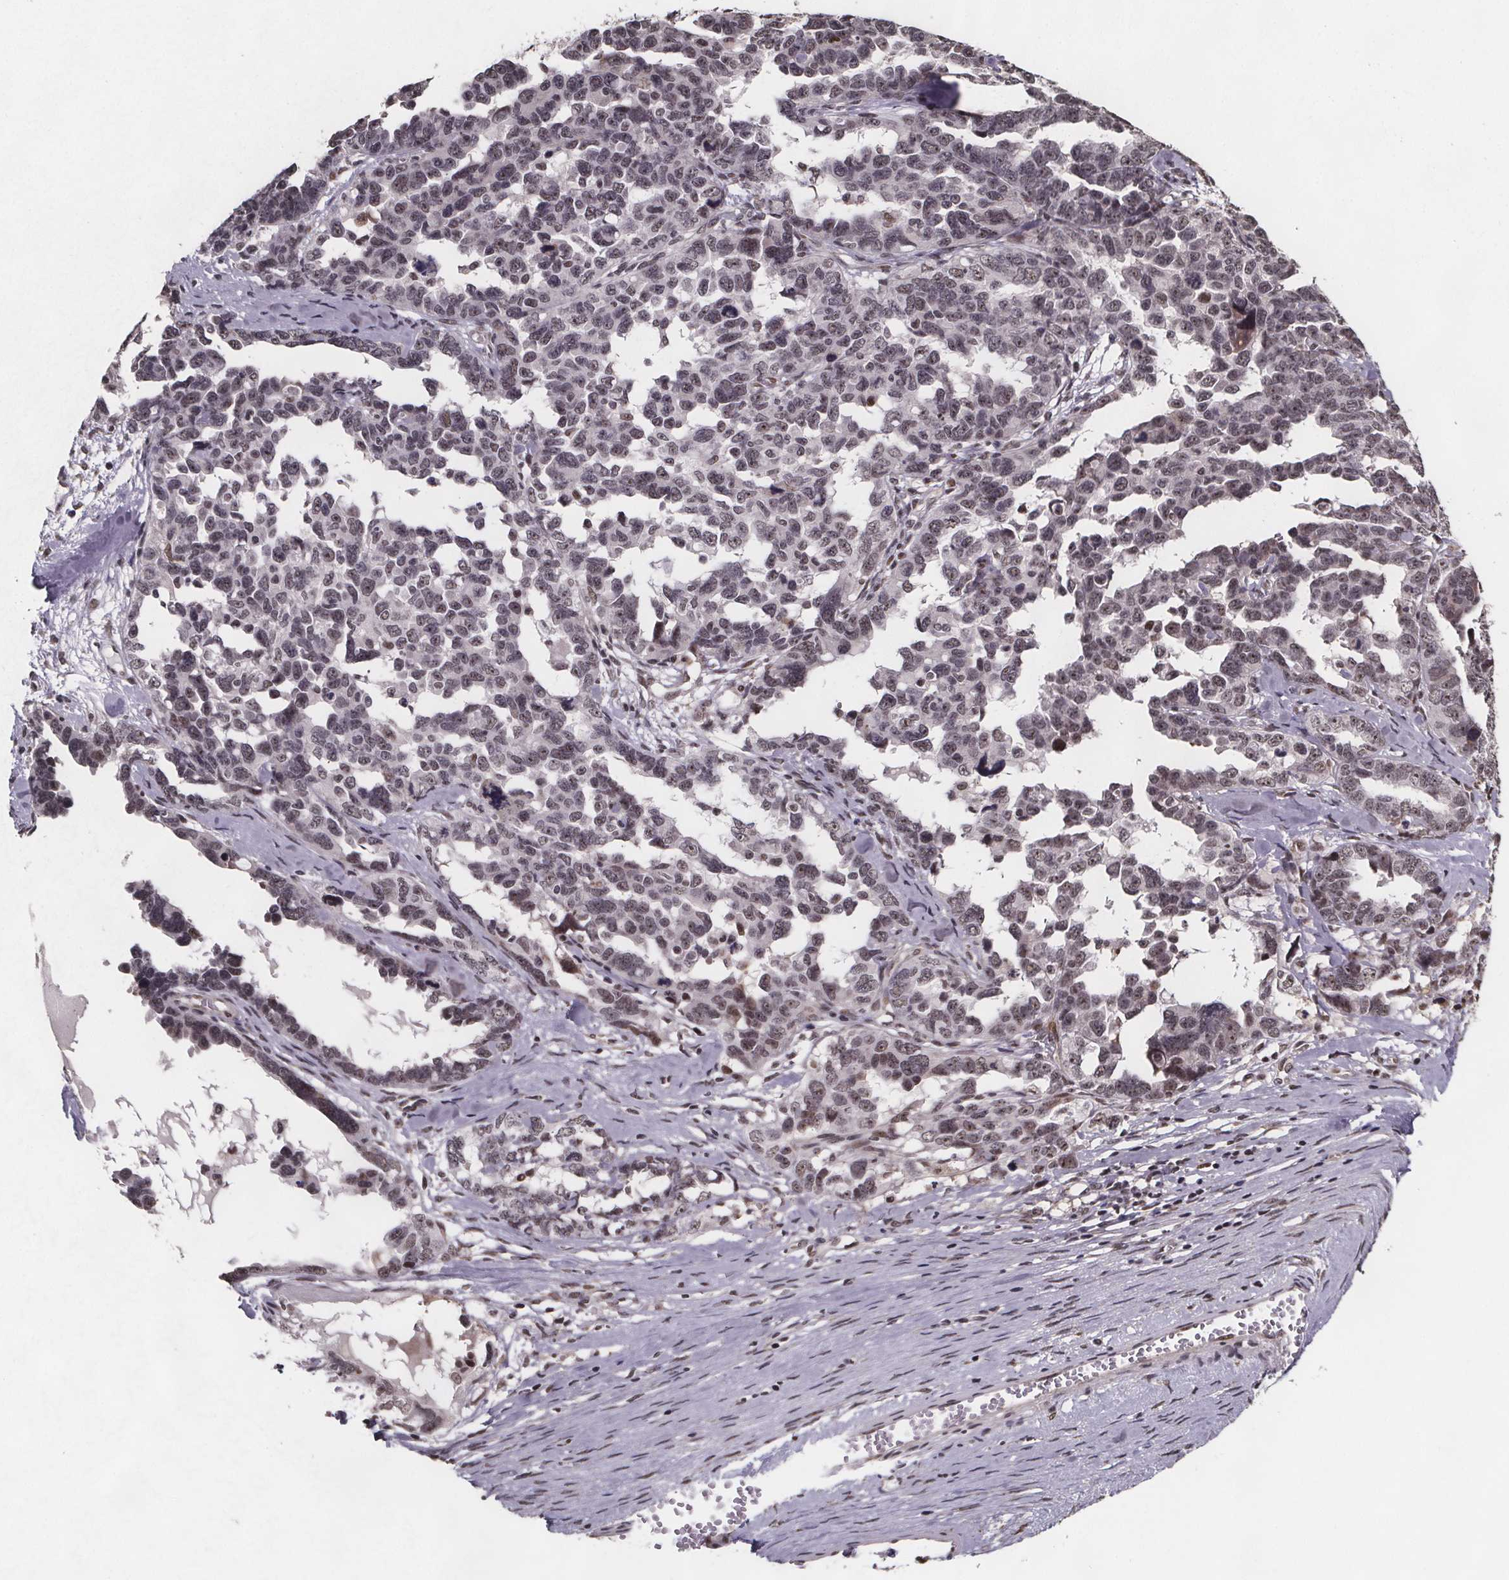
{"staining": {"intensity": "weak", "quantity": ">75%", "location": "nuclear"}, "tissue": "ovarian cancer", "cell_type": "Tumor cells", "image_type": "cancer", "snomed": [{"axis": "morphology", "description": "Cystadenocarcinoma, serous, NOS"}, {"axis": "topography", "description": "Ovary"}], "caption": "DAB immunohistochemical staining of human ovarian serous cystadenocarcinoma shows weak nuclear protein staining in approximately >75% of tumor cells.", "gene": "U2SURP", "patient": {"sex": "female", "age": 69}}